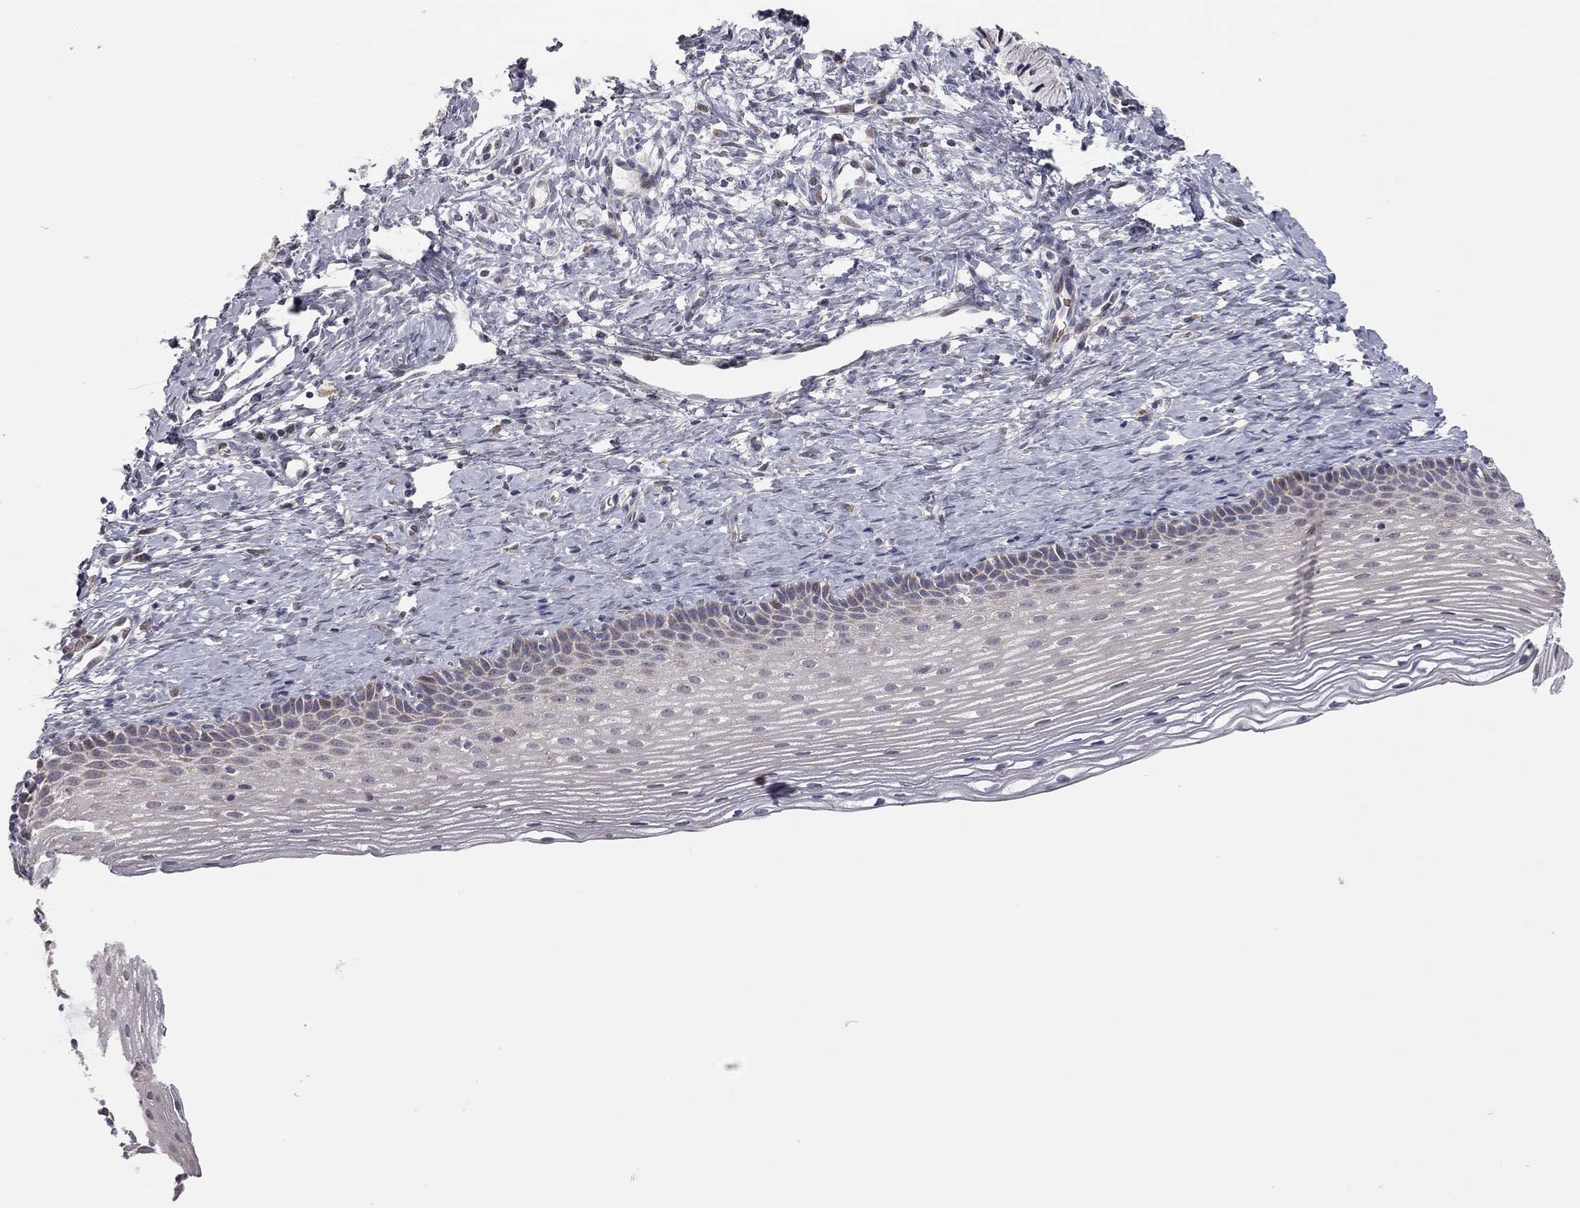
{"staining": {"intensity": "negative", "quantity": "none", "location": "none"}, "tissue": "cervix", "cell_type": "Glandular cells", "image_type": "normal", "snomed": [{"axis": "morphology", "description": "Normal tissue, NOS"}, {"axis": "topography", "description": "Cervix"}], "caption": "Glandular cells are negative for protein expression in benign human cervix. (Immunohistochemistry, brightfield microscopy, high magnification).", "gene": "MC3R", "patient": {"sex": "female", "age": 39}}